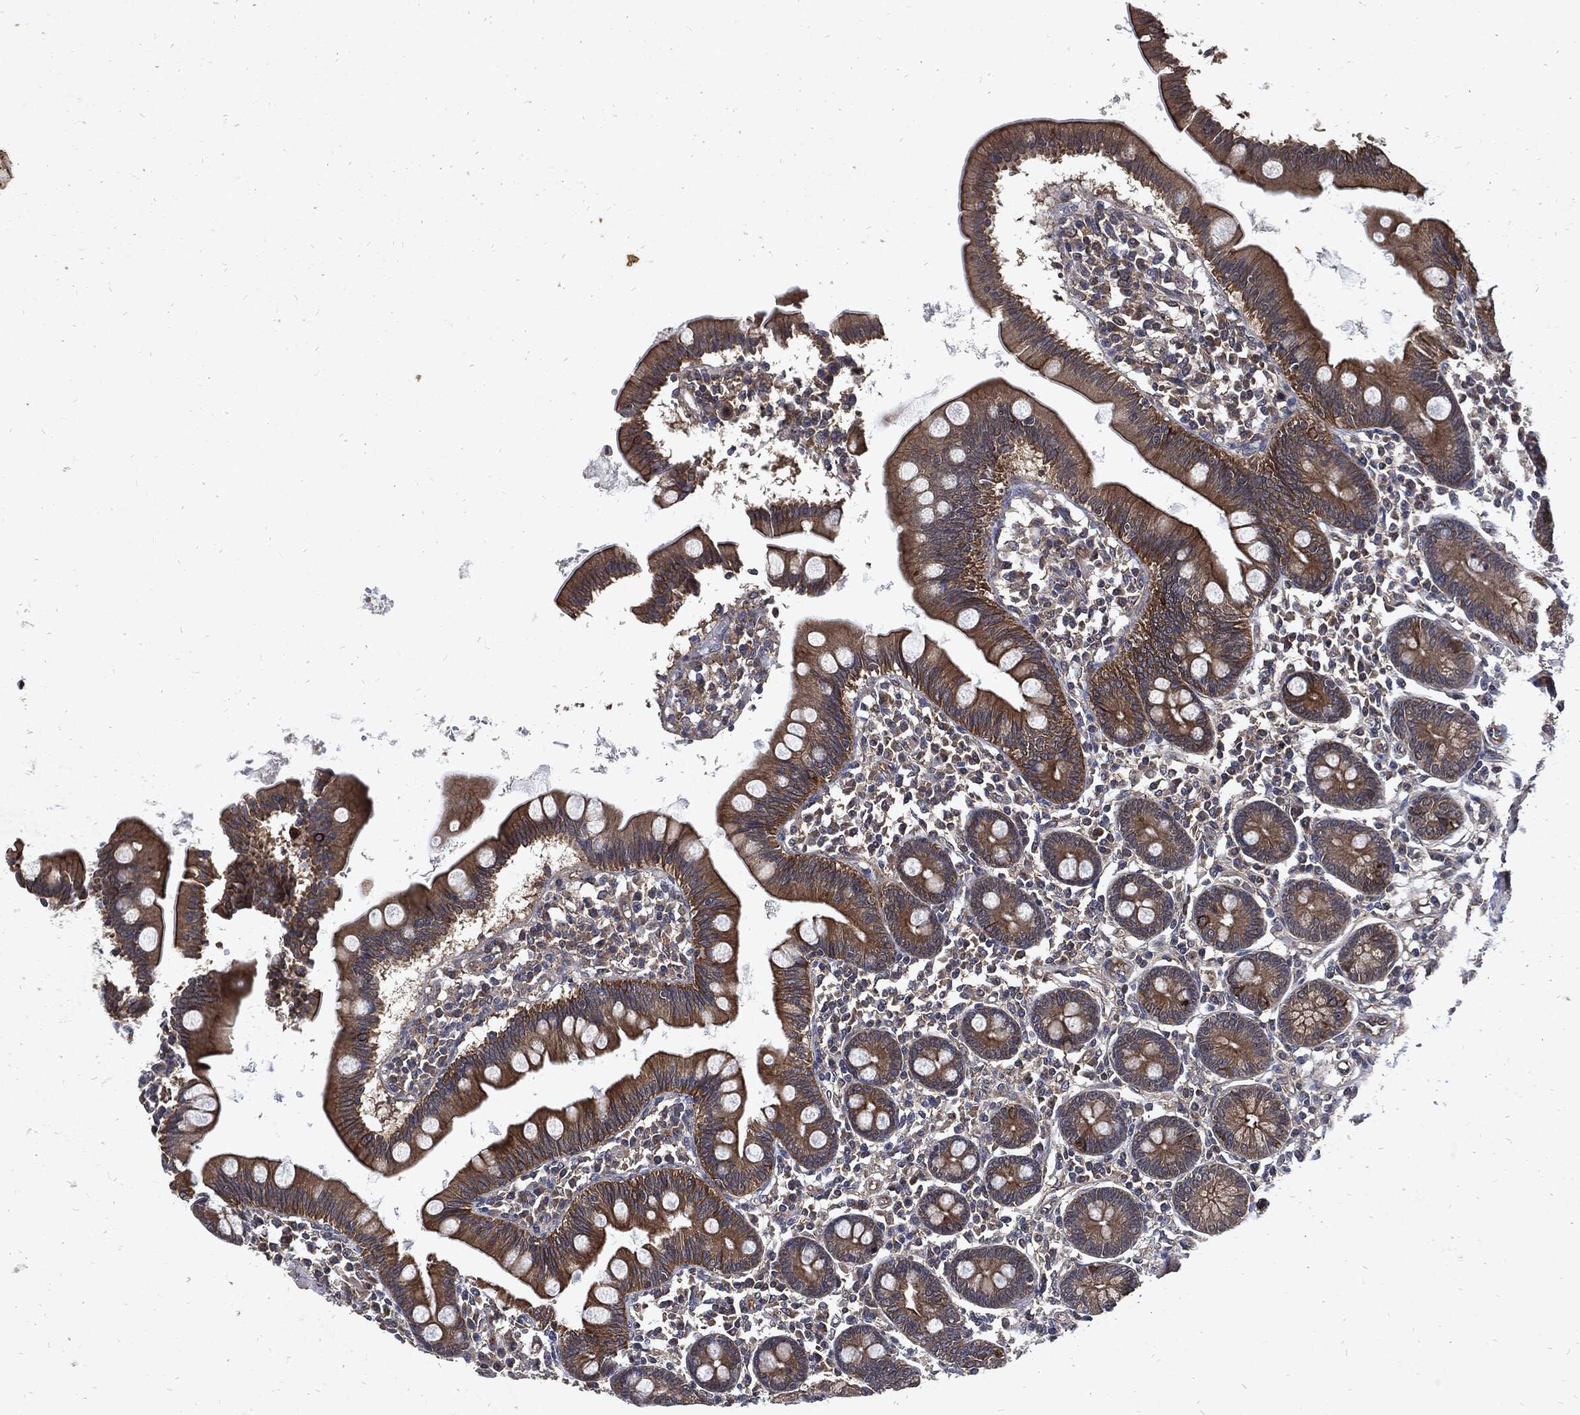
{"staining": {"intensity": "strong", "quantity": ">75%", "location": "cytoplasmic/membranous"}, "tissue": "small intestine", "cell_type": "Glandular cells", "image_type": "normal", "snomed": [{"axis": "morphology", "description": "Normal tissue, NOS"}, {"axis": "topography", "description": "Small intestine"}], "caption": "Brown immunohistochemical staining in normal small intestine shows strong cytoplasmic/membranous positivity in approximately >75% of glandular cells.", "gene": "DCTN1", "patient": {"sex": "male", "age": 88}}